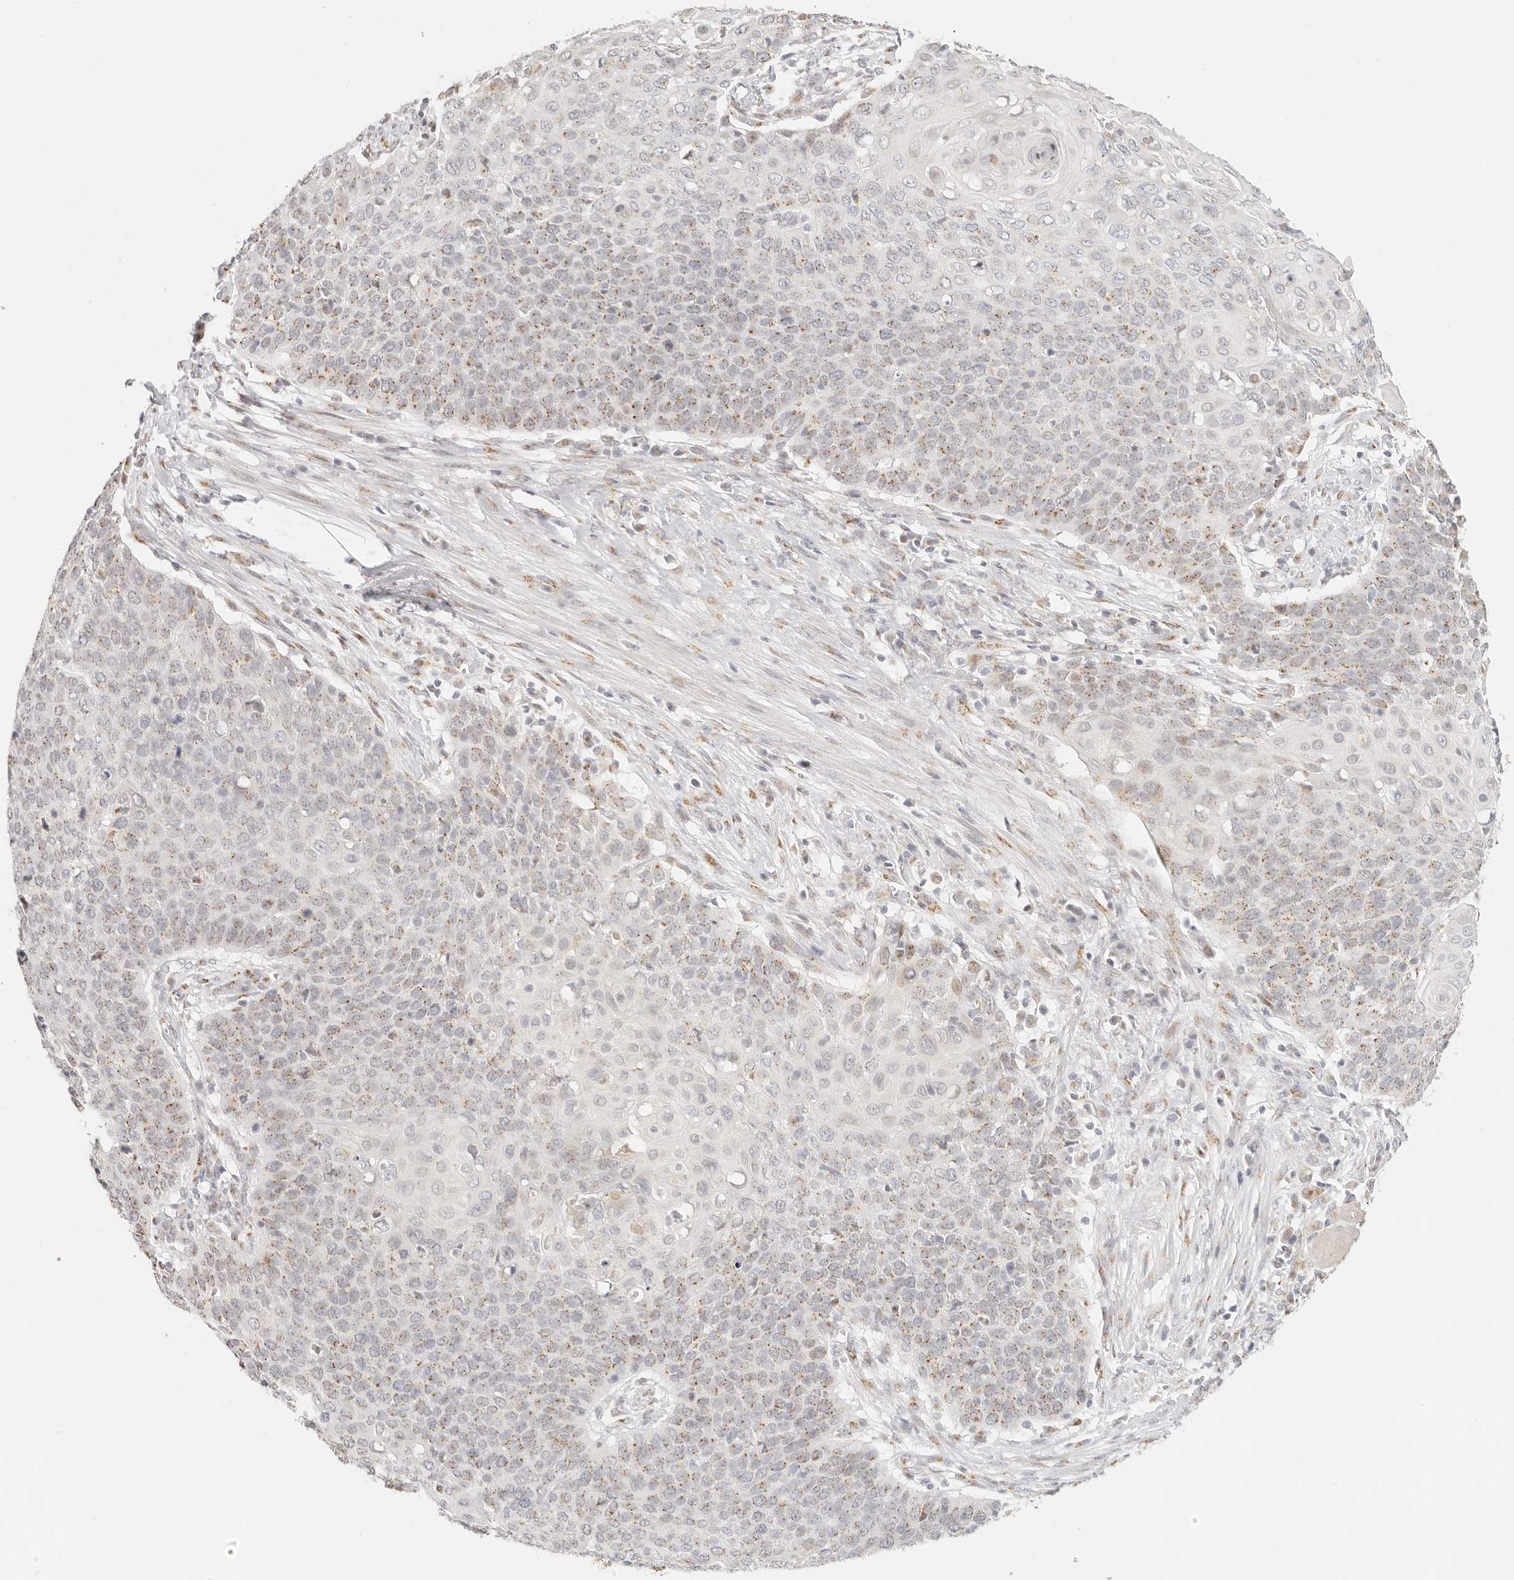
{"staining": {"intensity": "weak", "quantity": "25%-75%", "location": "cytoplasmic/membranous"}, "tissue": "cervical cancer", "cell_type": "Tumor cells", "image_type": "cancer", "snomed": [{"axis": "morphology", "description": "Squamous cell carcinoma, NOS"}, {"axis": "topography", "description": "Cervix"}], "caption": "Squamous cell carcinoma (cervical) tissue reveals weak cytoplasmic/membranous positivity in approximately 25%-75% of tumor cells (IHC, brightfield microscopy, high magnification).", "gene": "FAM20B", "patient": {"sex": "female", "age": 39}}